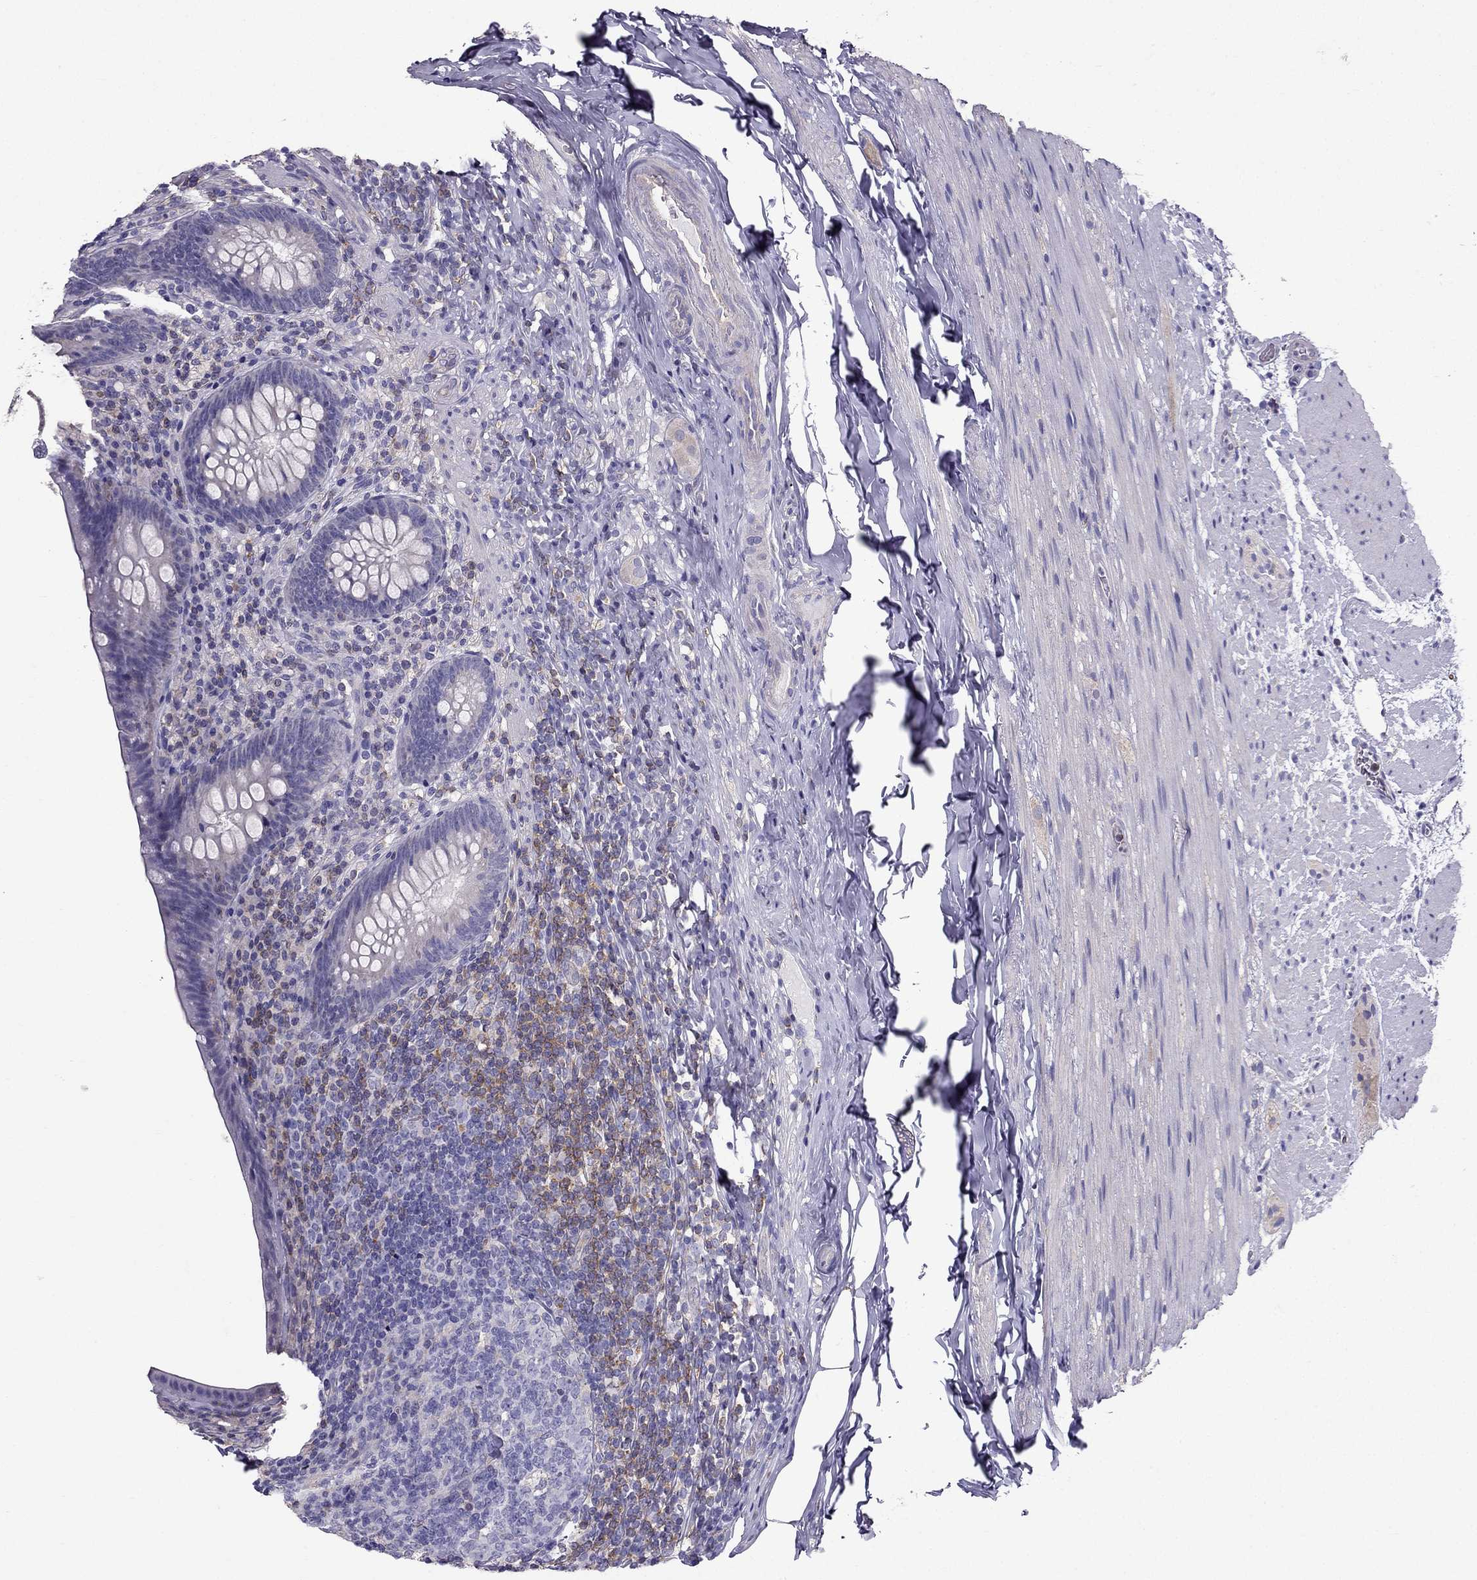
{"staining": {"intensity": "negative", "quantity": "none", "location": "none"}, "tissue": "appendix", "cell_type": "Glandular cells", "image_type": "normal", "snomed": [{"axis": "morphology", "description": "Normal tissue, NOS"}, {"axis": "topography", "description": "Appendix"}], "caption": "A high-resolution histopathology image shows IHC staining of normal appendix, which displays no significant positivity in glandular cells.", "gene": "AAK1", "patient": {"sex": "male", "age": 47}}